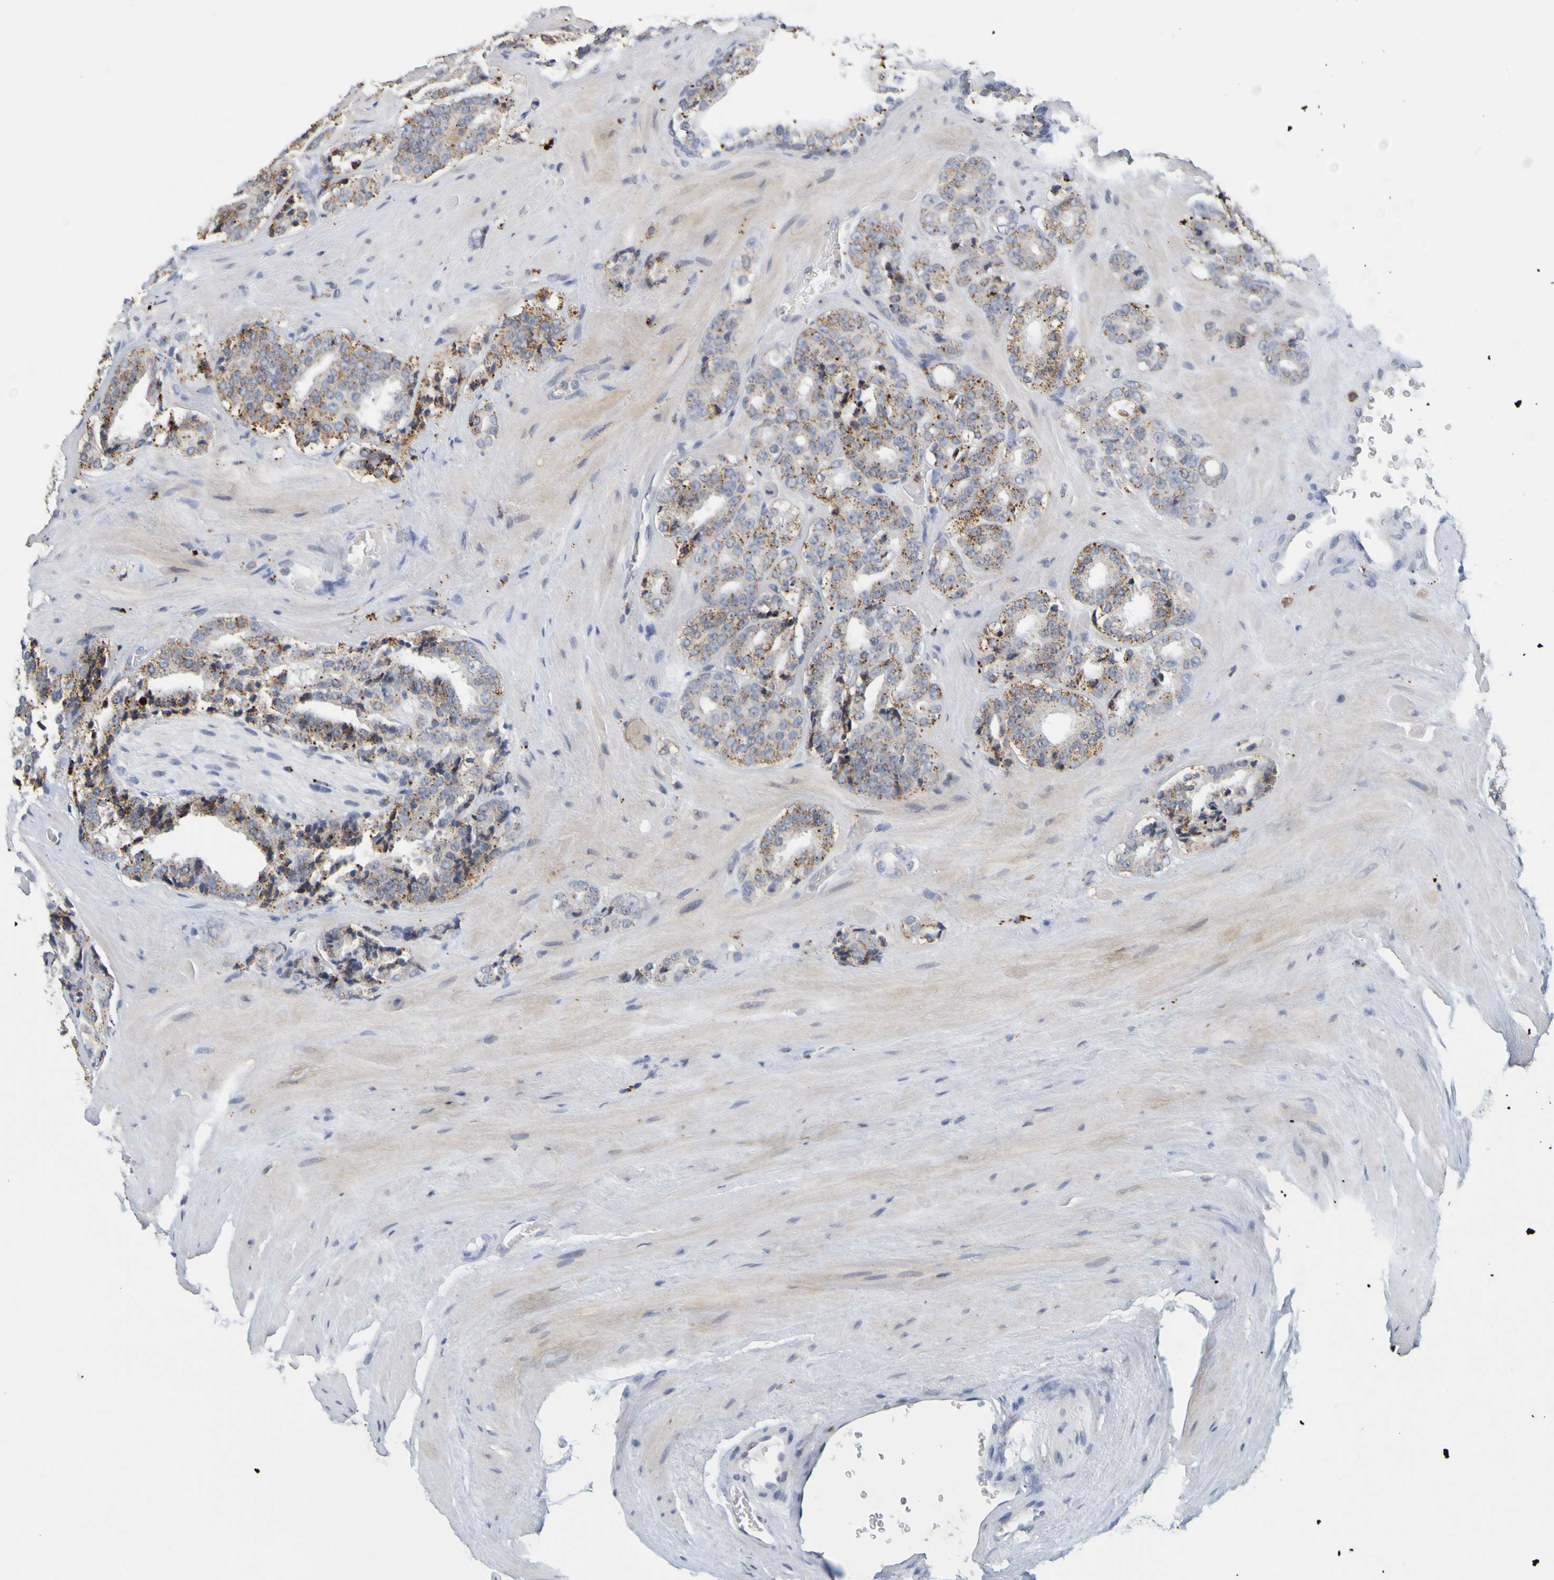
{"staining": {"intensity": "moderate", "quantity": ">75%", "location": "cytoplasmic/membranous"}, "tissue": "prostate cancer", "cell_type": "Tumor cells", "image_type": "cancer", "snomed": [{"axis": "morphology", "description": "Adenocarcinoma, High grade"}, {"axis": "topography", "description": "Prostate"}], "caption": "Moderate cytoplasmic/membranous protein staining is appreciated in approximately >75% of tumor cells in prostate cancer.", "gene": "TPH1", "patient": {"sex": "male", "age": 60}}